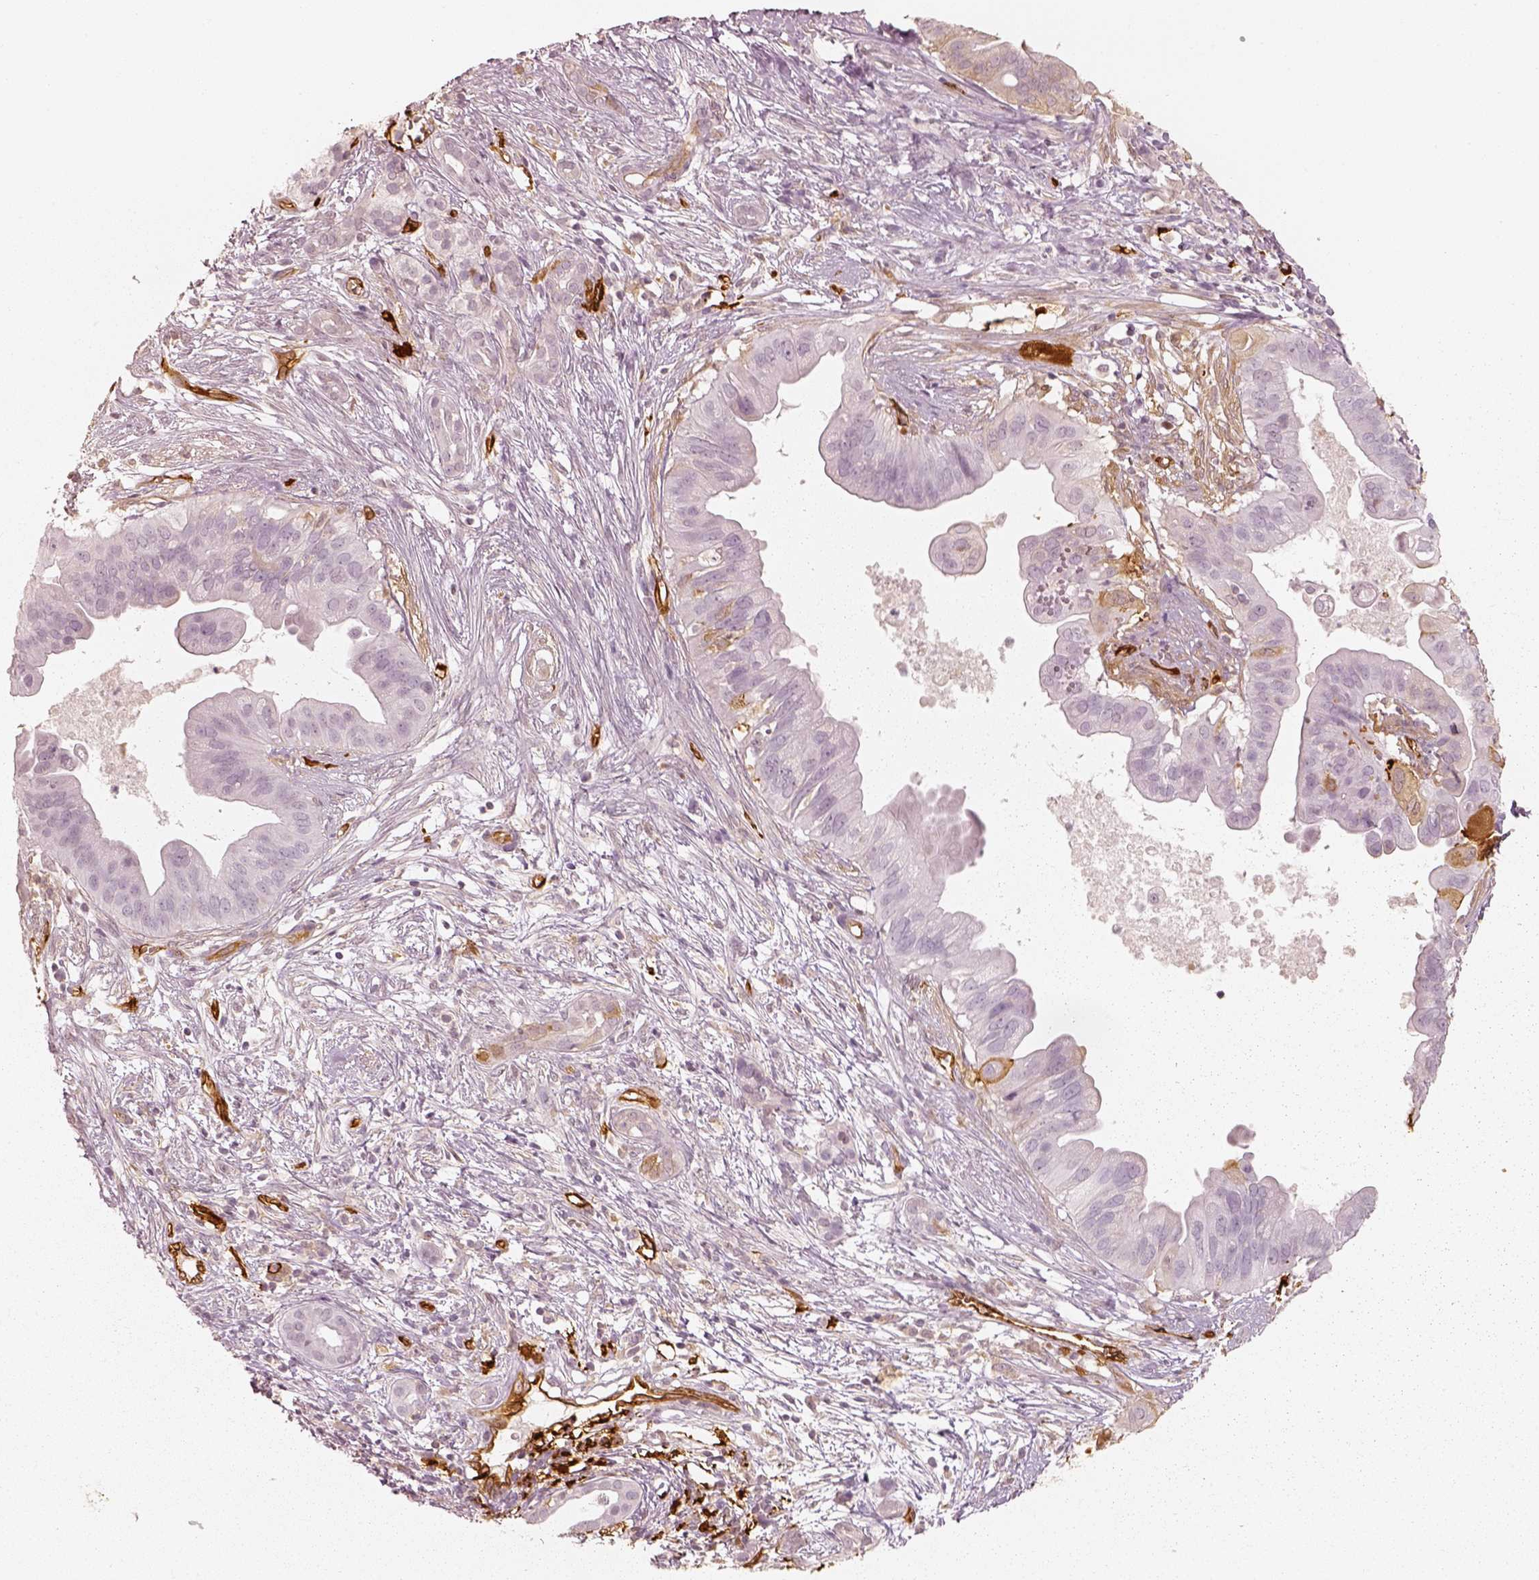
{"staining": {"intensity": "negative", "quantity": "none", "location": "none"}, "tissue": "pancreatic cancer", "cell_type": "Tumor cells", "image_type": "cancer", "snomed": [{"axis": "morphology", "description": "Adenocarcinoma, NOS"}, {"axis": "topography", "description": "Pancreas"}], "caption": "This is an IHC histopathology image of human pancreatic cancer. There is no expression in tumor cells.", "gene": "FSCN1", "patient": {"sex": "male", "age": 61}}